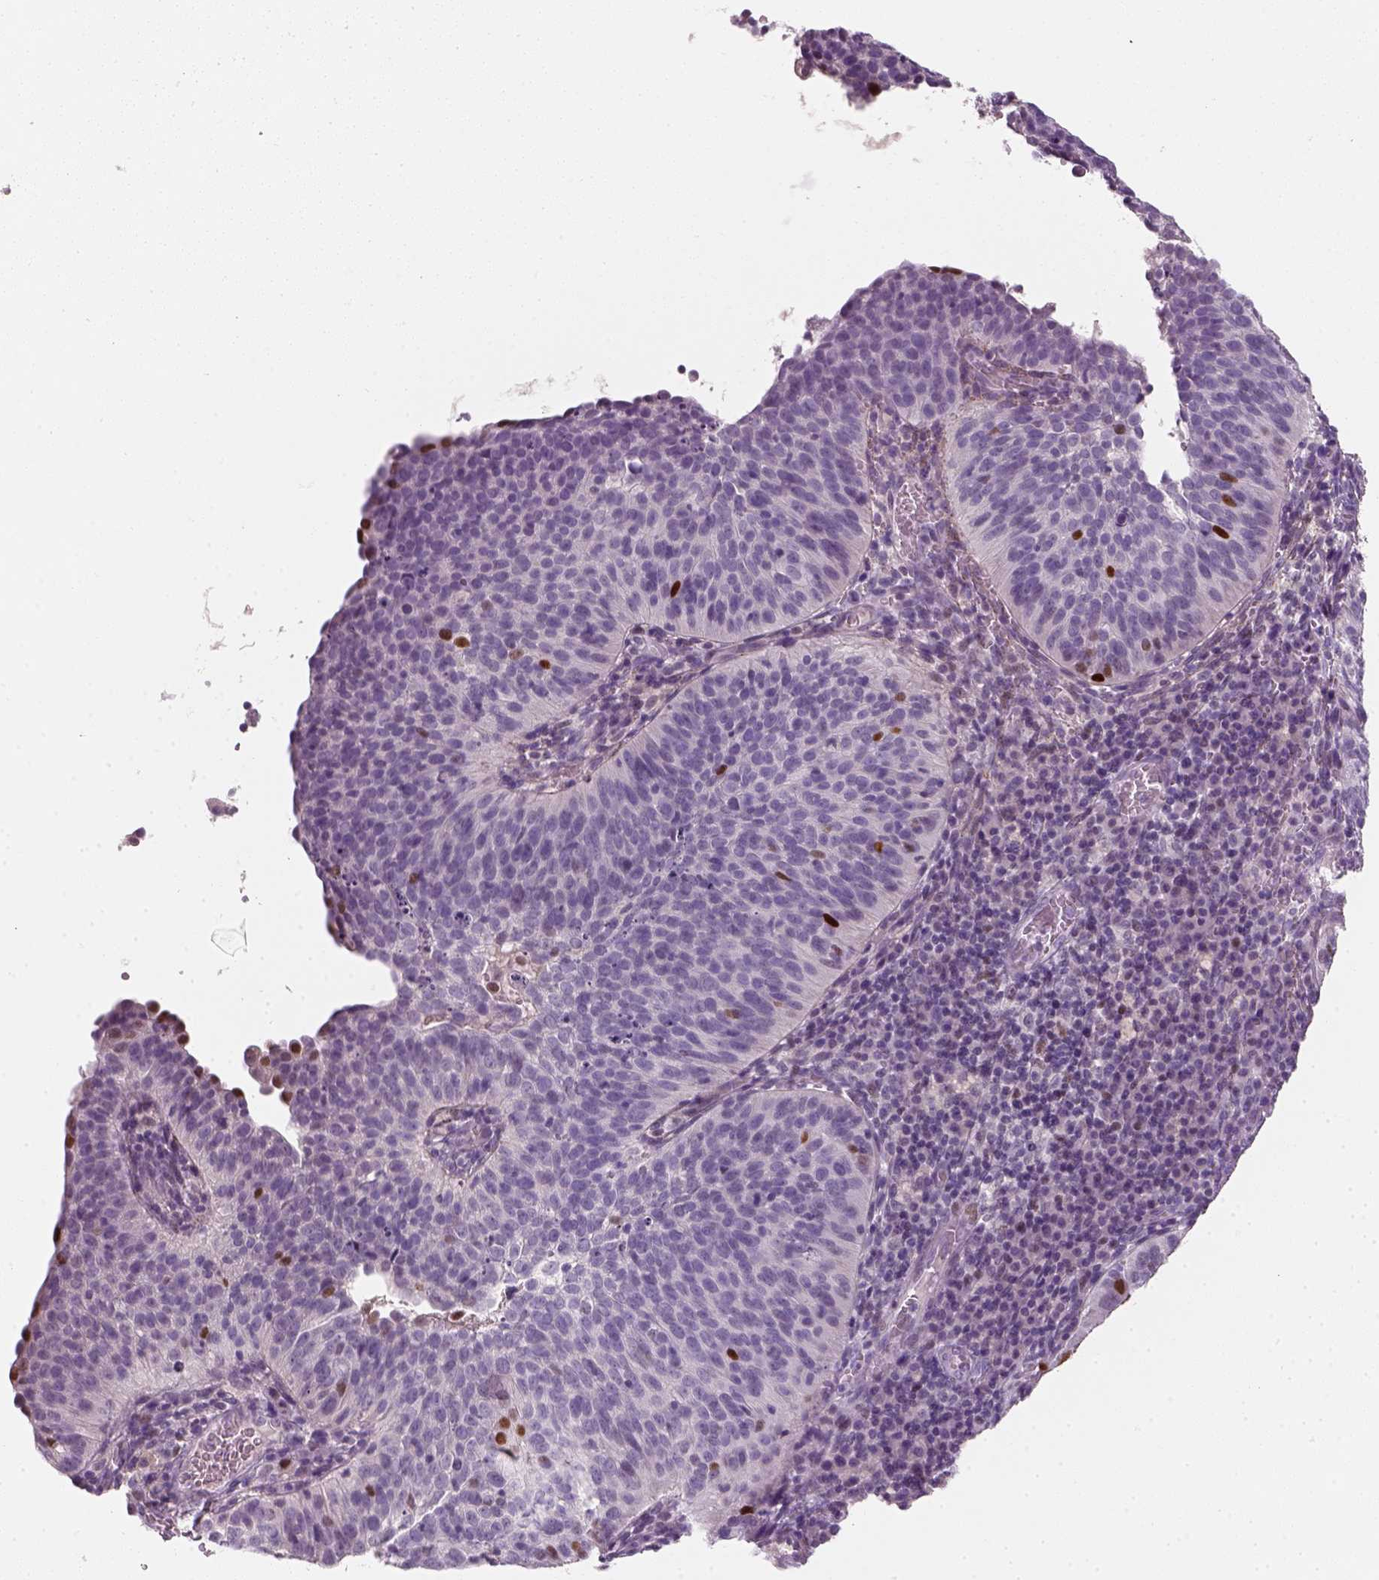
{"staining": {"intensity": "strong", "quantity": "<25%", "location": "nuclear"}, "tissue": "cervical cancer", "cell_type": "Tumor cells", "image_type": "cancer", "snomed": [{"axis": "morphology", "description": "Squamous cell carcinoma, NOS"}, {"axis": "topography", "description": "Cervix"}], "caption": "This is a photomicrograph of immunohistochemistry staining of cervical squamous cell carcinoma, which shows strong positivity in the nuclear of tumor cells.", "gene": "TP53", "patient": {"sex": "female", "age": 39}}